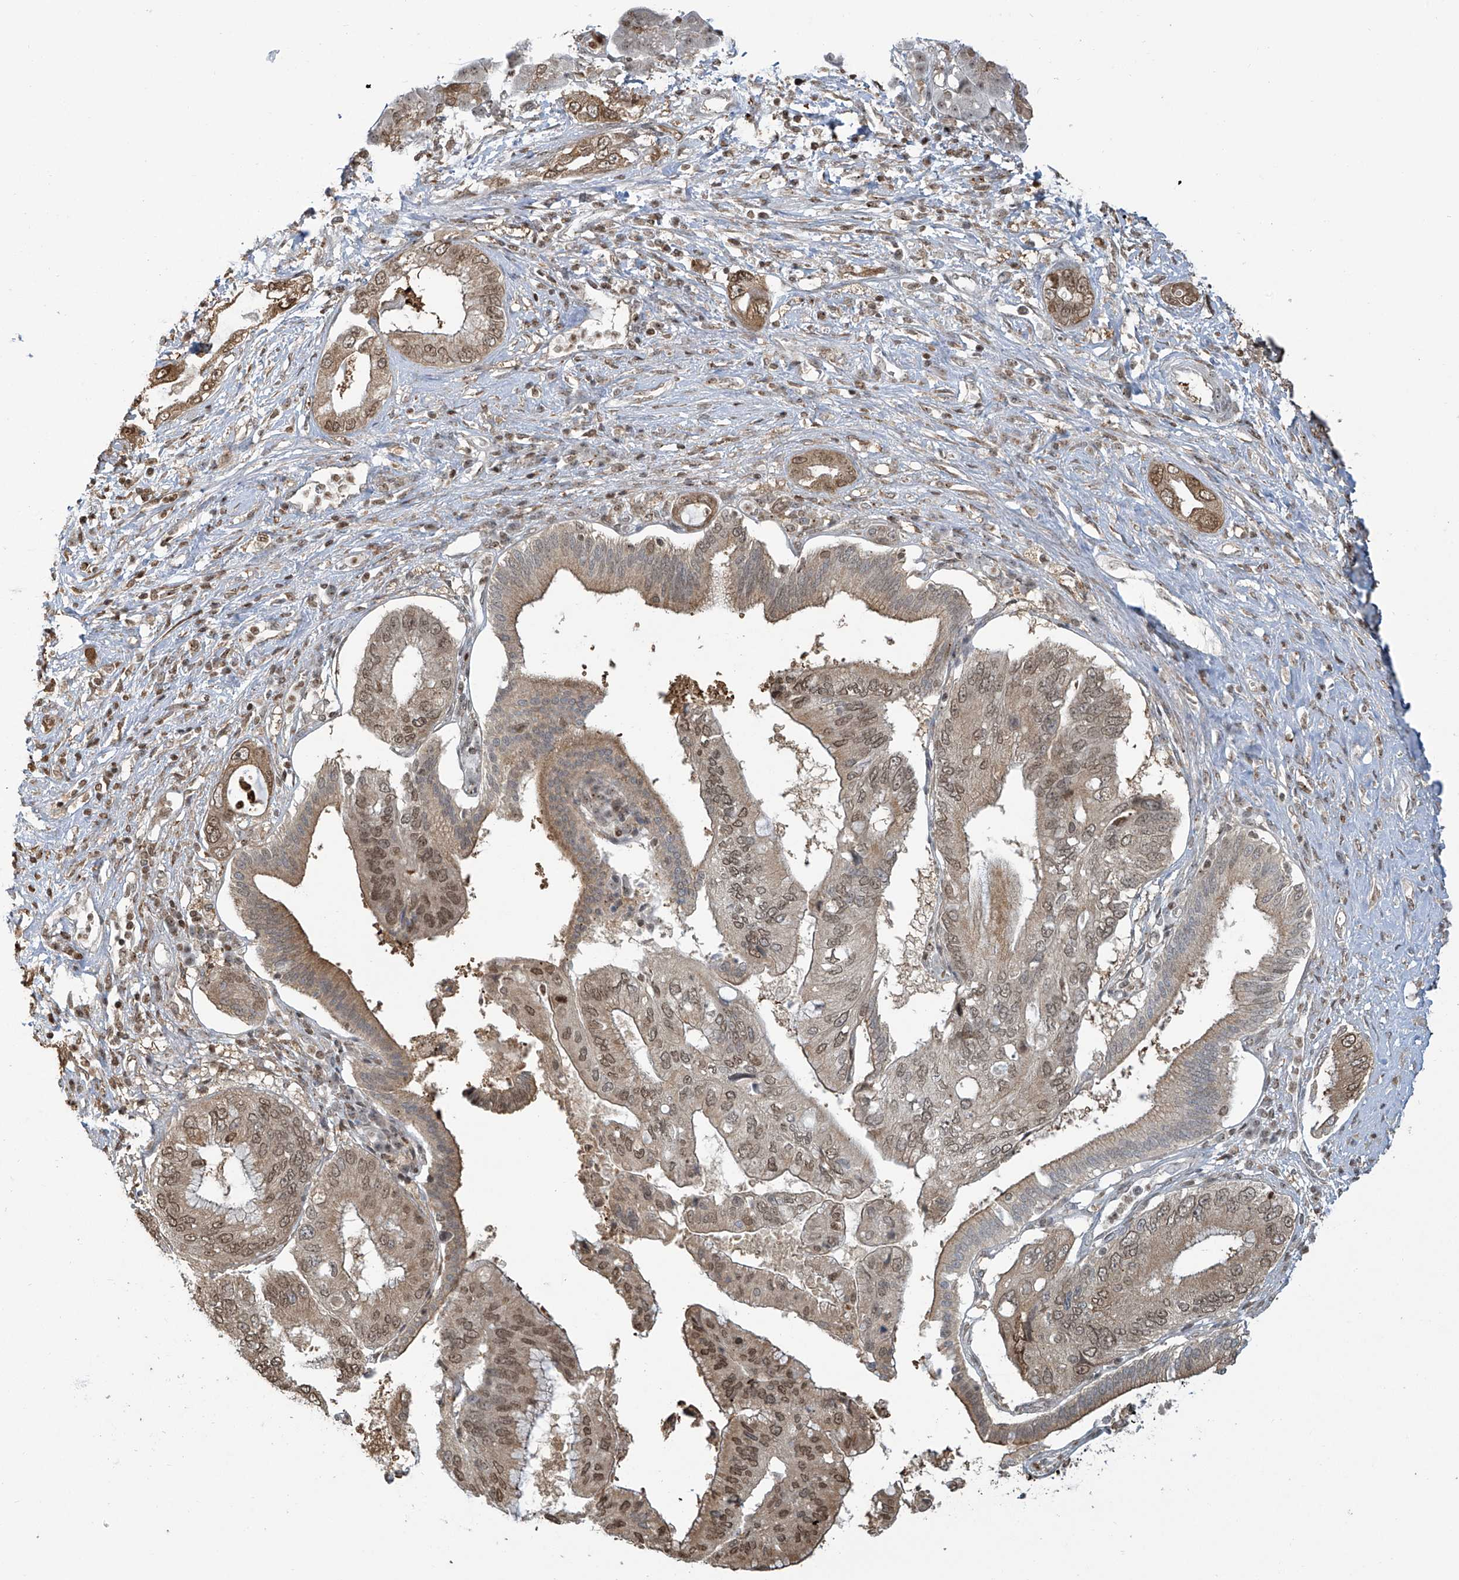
{"staining": {"intensity": "moderate", "quantity": ">75%", "location": "cytoplasmic/membranous,nuclear"}, "tissue": "pancreatic cancer", "cell_type": "Tumor cells", "image_type": "cancer", "snomed": [{"axis": "morphology", "description": "Inflammation, NOS"}, {"axis": "morphology", "description": "Adenocarcinoma, NOS"}, {"axis": "topography", "description": "Pancreas"}], "caption": "This micrograph displays immunohistochemistry staining of human pancreatic cancer, with medium moderate cytoplasmic/membranous and nuclear positivity in about >75% of tumor cells.", "gene": "VMP1", "patient": {"sex": "female", "age": 56}}